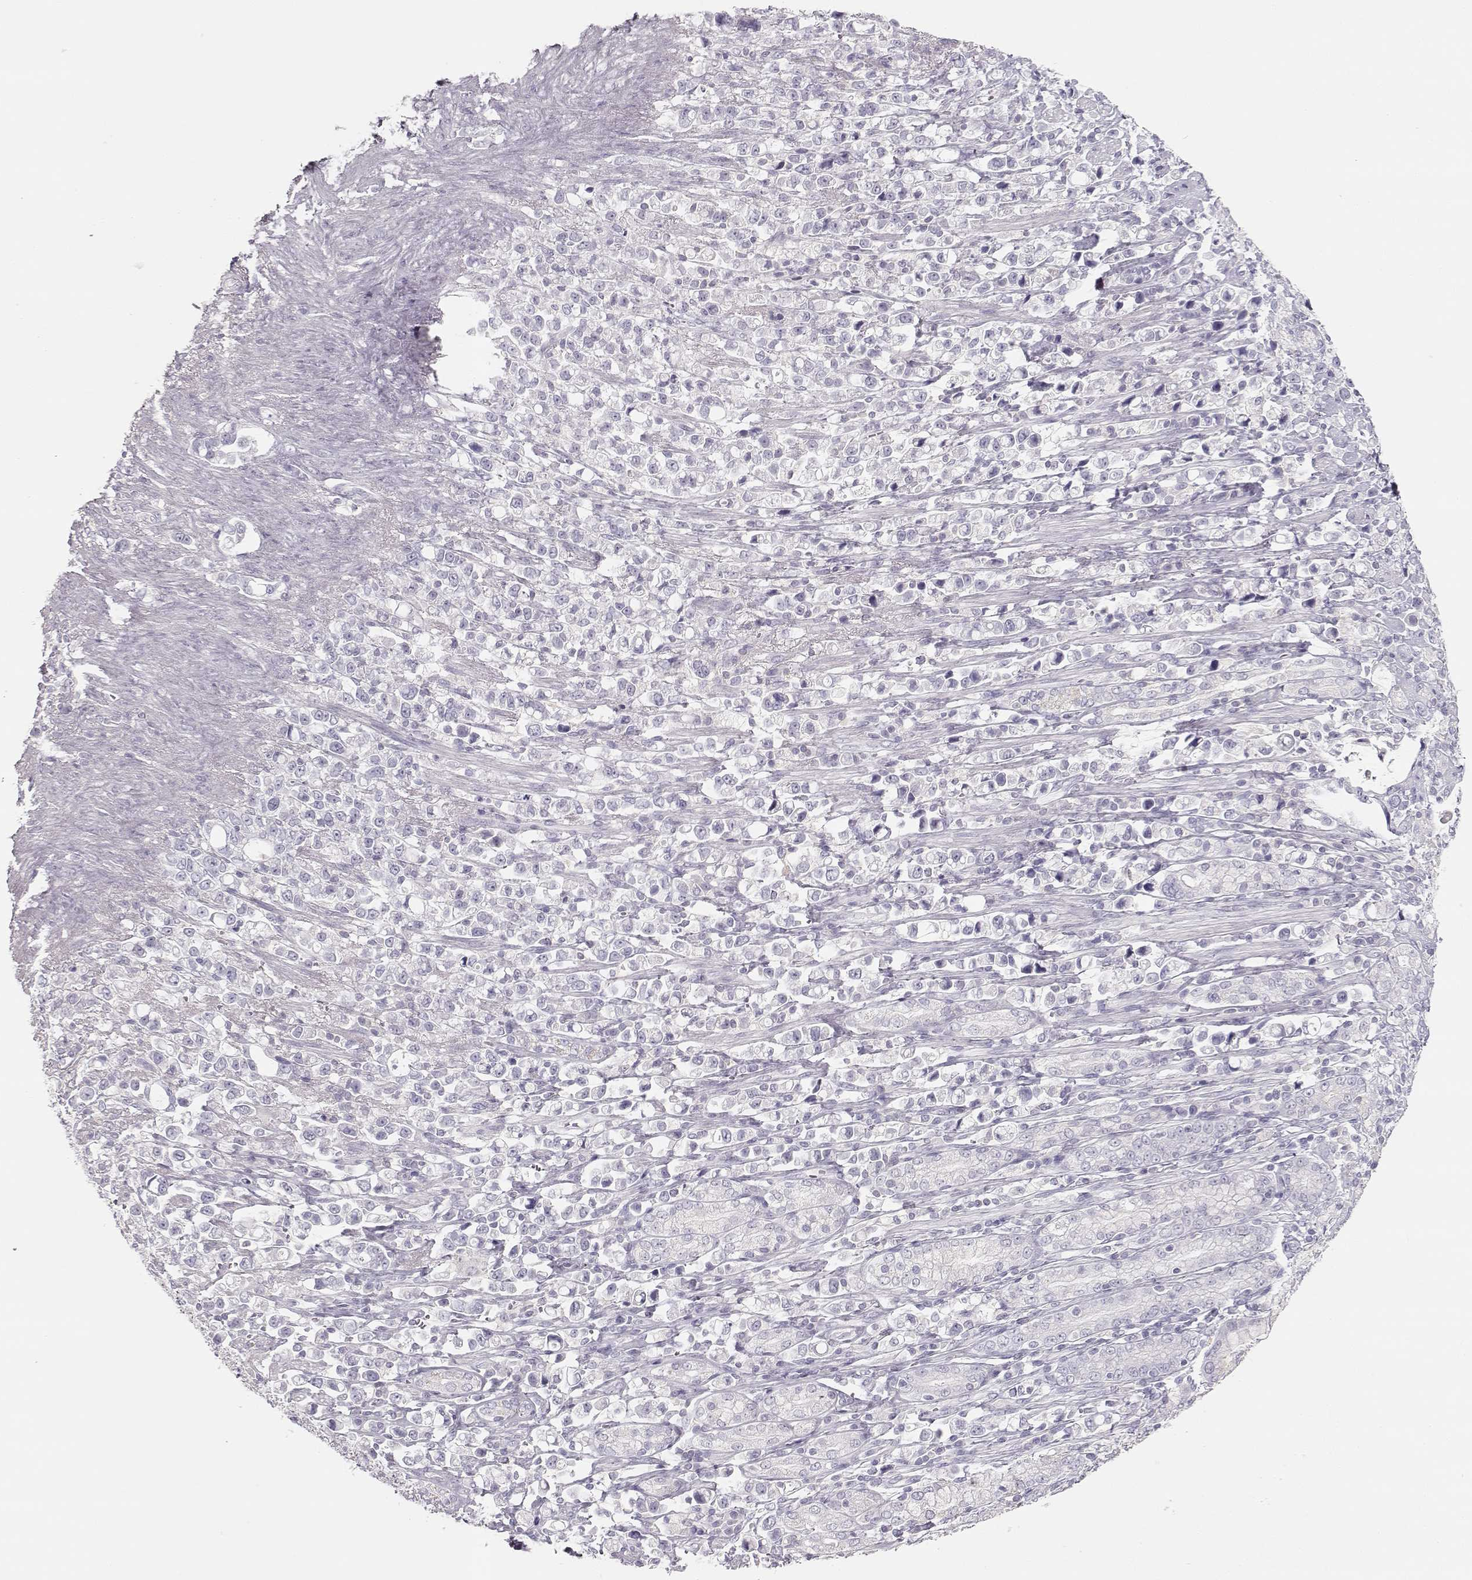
{"staining": {"intensity": "negative", "quantity": "none", "location": "none"}, "tissue": "stomach cancer", "cell_type": "Tumor cells", "image_type": "cancer", "snomed": [{"axis": "morphology", "description": "Adenocarcinoma, NOS"}, {"axis": "topography", "description": "Stomach"}], "caption": "Stomach cancer was stained to show a protein in brown. There is no significant positivity in tumor cells. The staining was performed using DAB to visualize the protein expression in brown, while the nuclei were stained in blue with hematoxylin (Magnification: 20x).", "gene": "LEPR", "patient": {"sex": "male", "age": 63}}